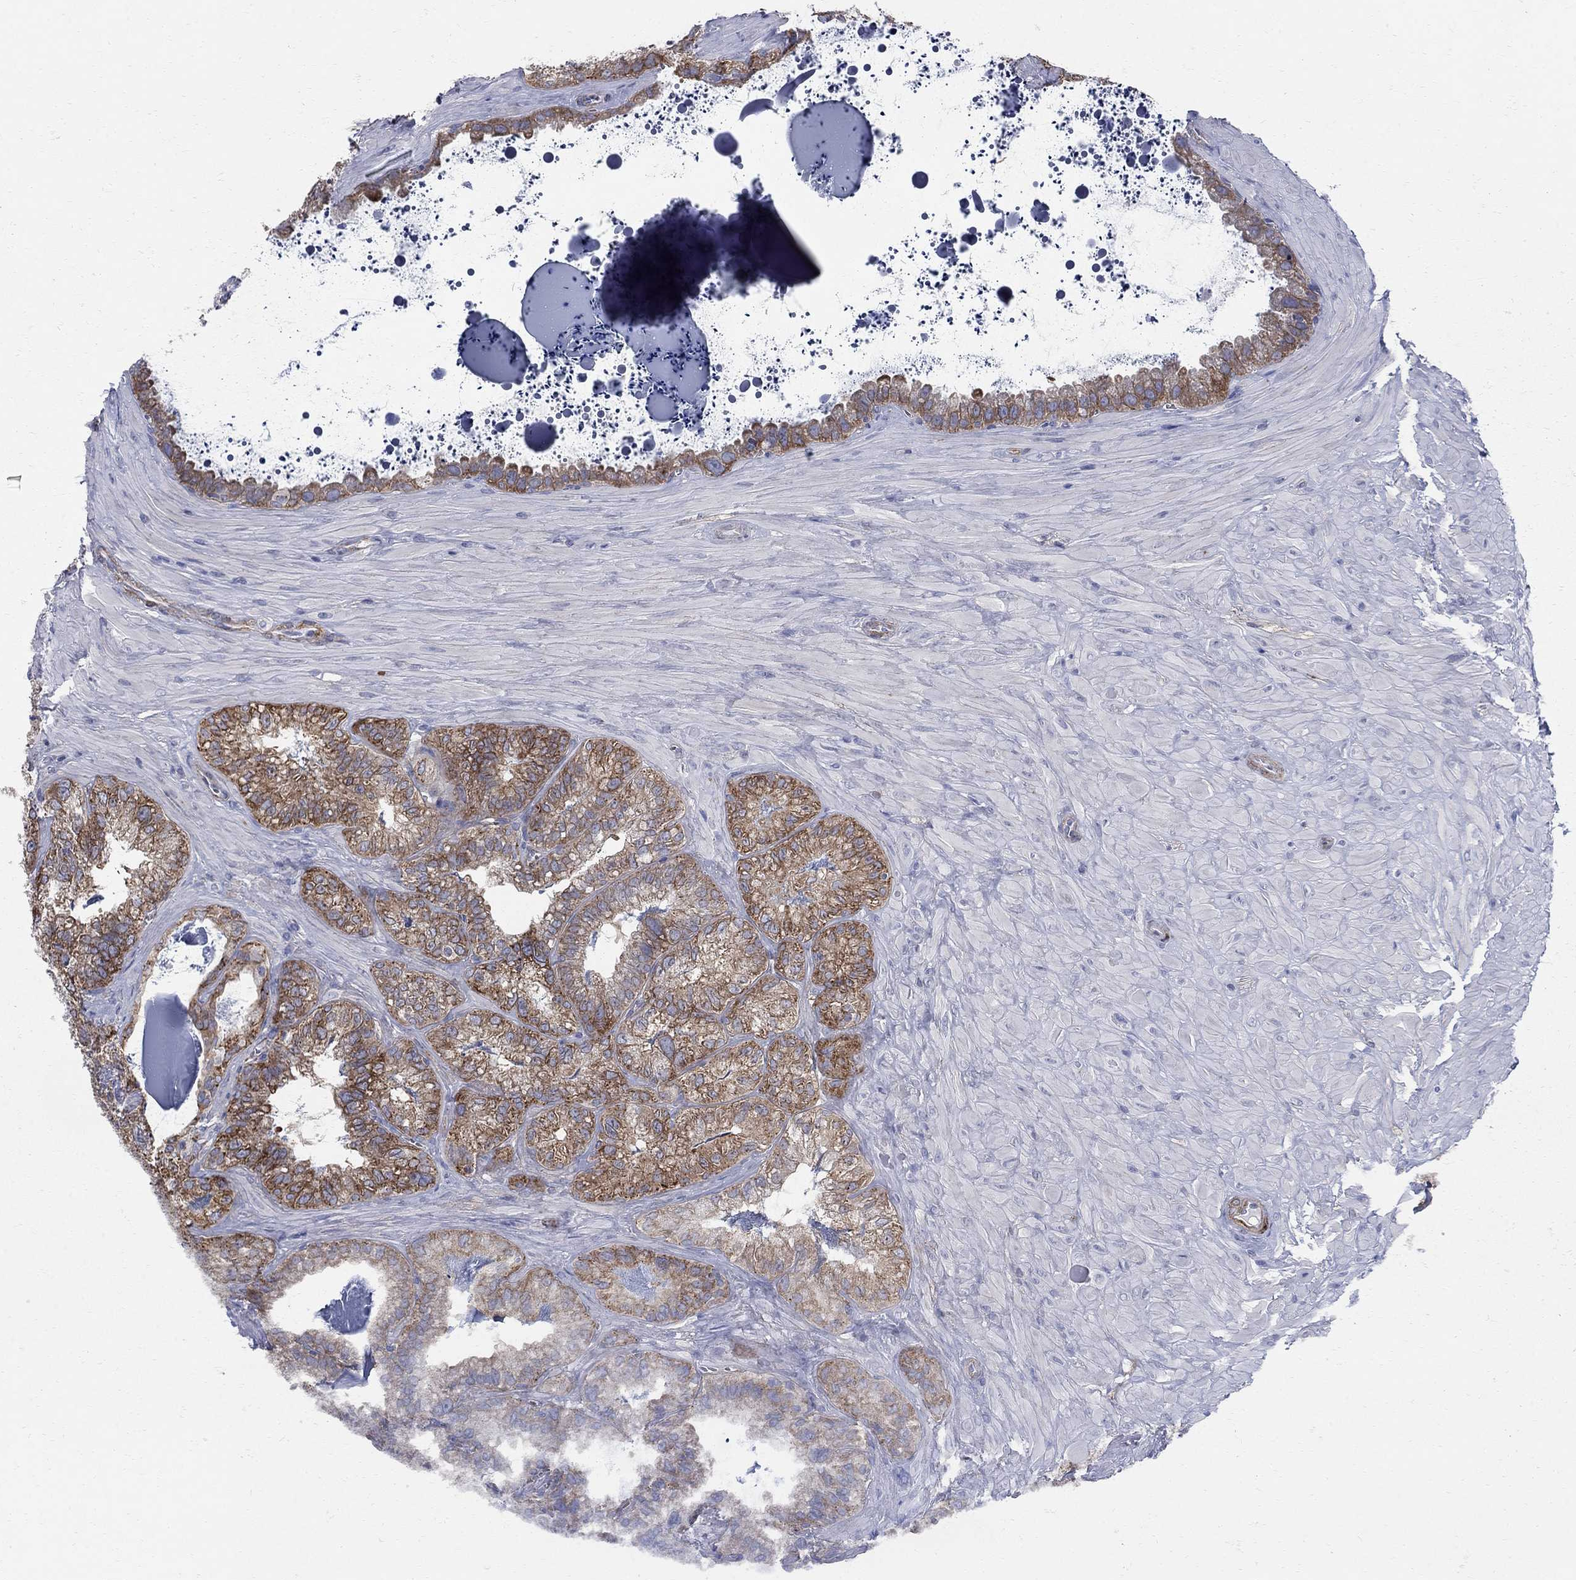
{"staining": {"intensity": "moderate", "quantity": "25%-75%", "location": "cytoplasmic/membranous"}, "tissue": "seminal vesicle", "cell_type": "Glandular cells", "image_type": "normal", "snomed": [{"axis": "morphology", "description": "Normal tissue, NOS"}, {"axis": "topography", "description": "Seminal veicle"}], "caption": "This is a micrograph of IHC staining of unremarkable seminal vesicle, which shows moderate positivity in the cytoplasmic/membranous of glandular cells.", "gene": "SEPTIN8", "patient": {"sex": "male", "age": 57}}